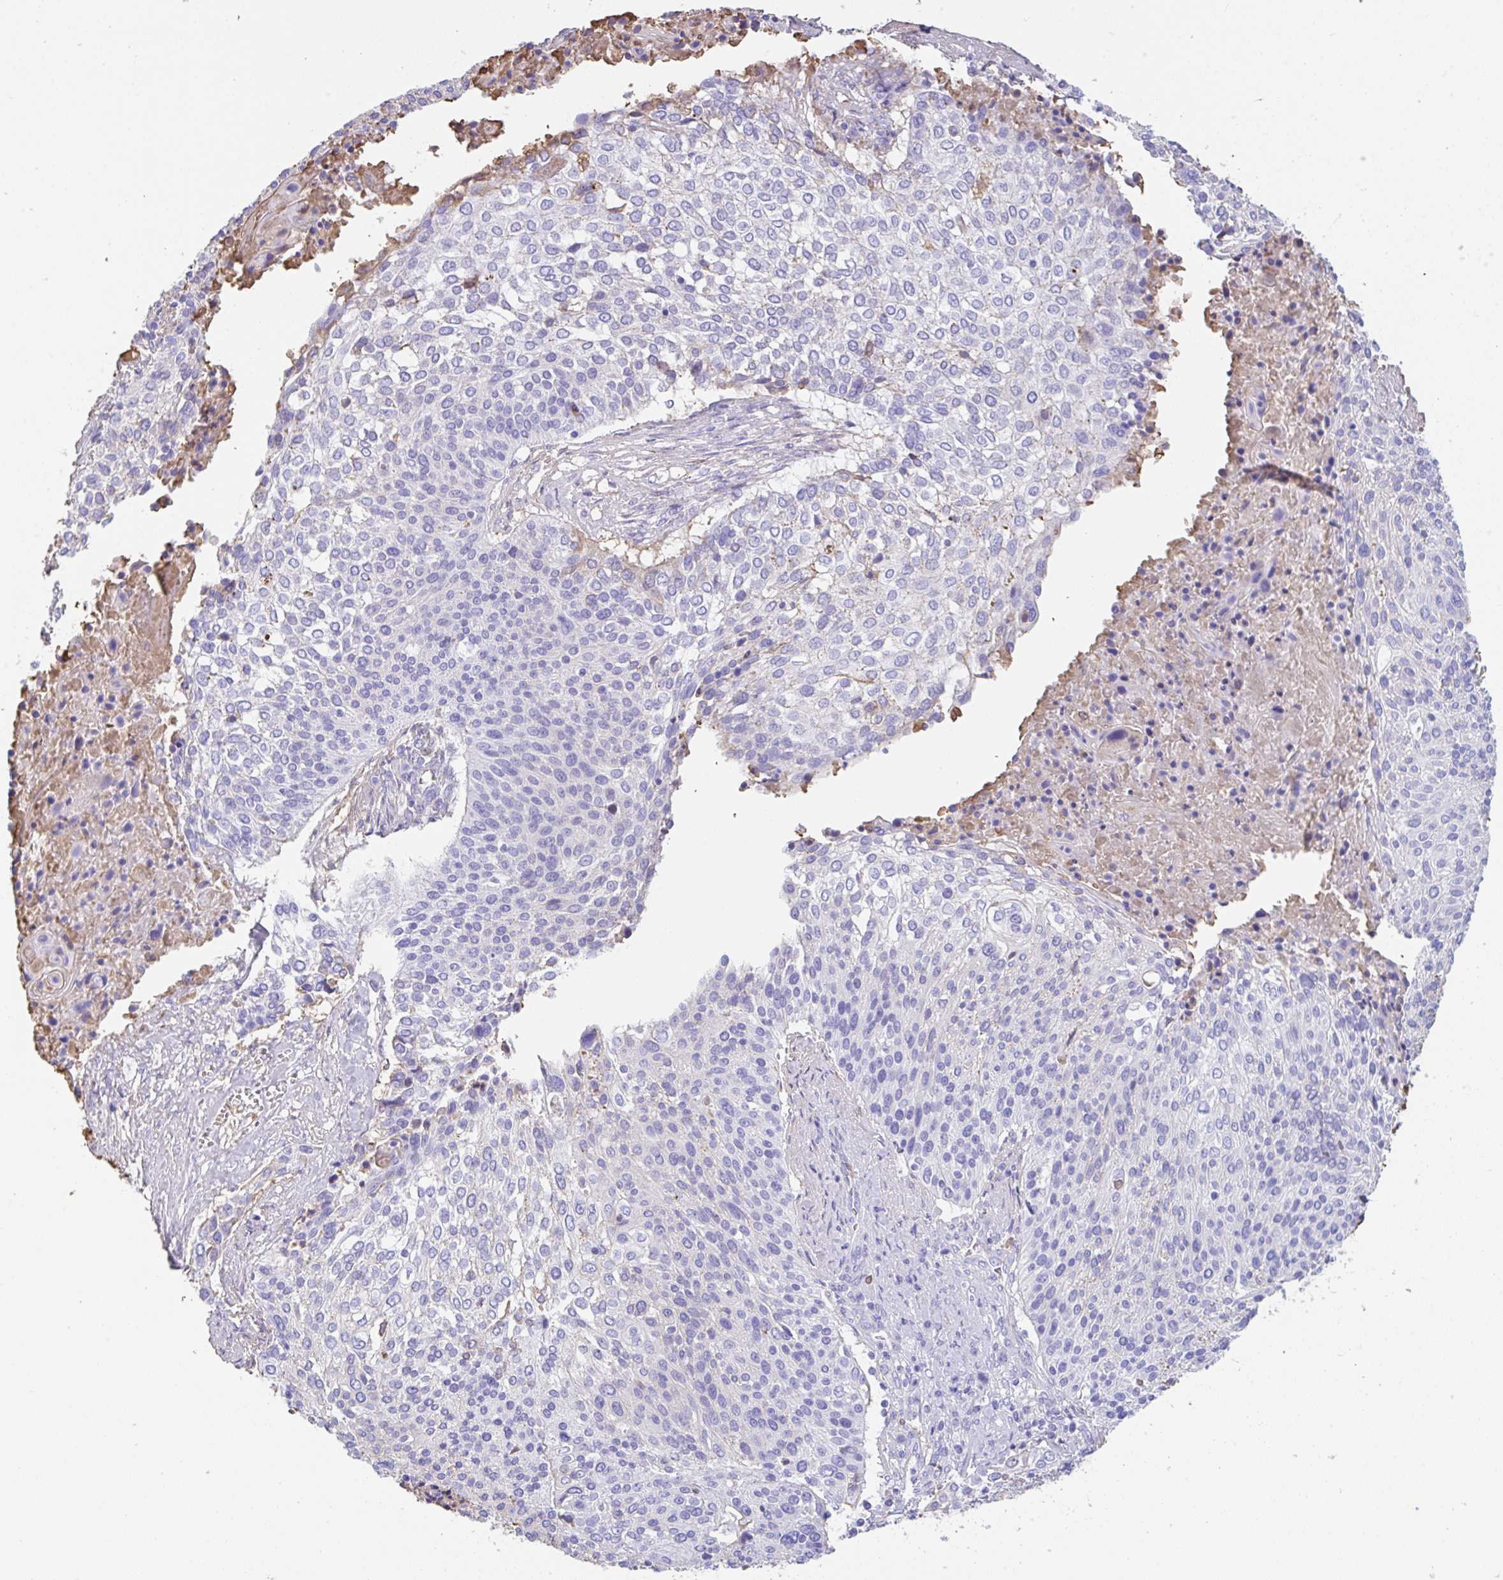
{"staining": {"intensity": "moderate", "quantity": "<25%", "location": "cytoplasmic/membranous"}, "tissue": "cervical cancer", "cell_type": "Tumor cells", "image_type": "cancer", "snomed": [{"axis": "morphology", "description": "Squamous cell carcinoma, NOS"}, {"axis": "topography", "description": "Cervix"}], "caption": "Cervical cancer (squamous cell carcinoma) stained with a brown dye reveals moderate cytoplasmic/membranous positive expression in approximately <25% of tumor cells.", "gene": "HOXC12", "patient": {"sex": "female", "age": 31}}